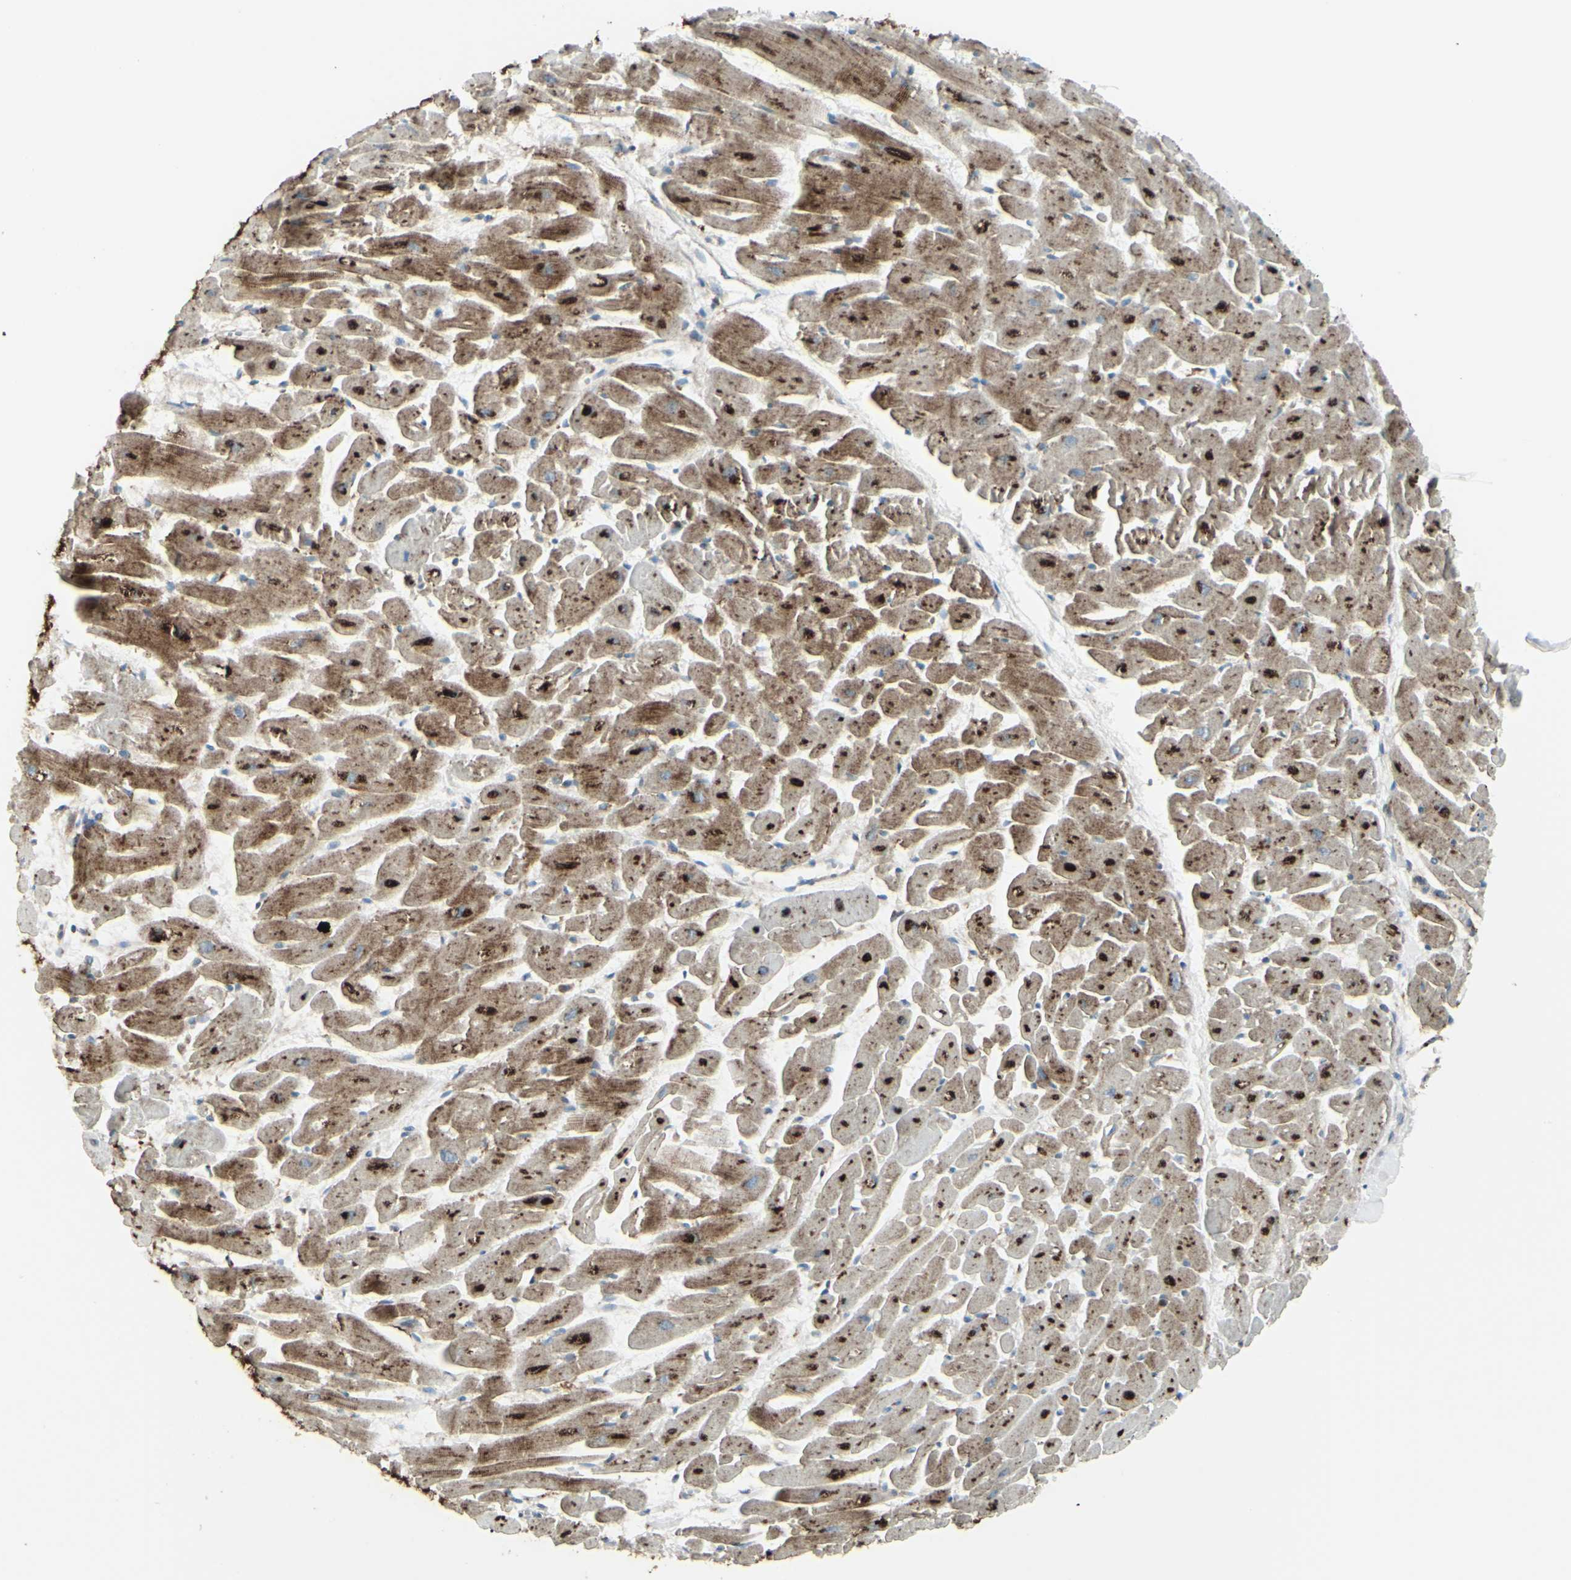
{"staining": {"intensity": "strong", "quantity": ">75%", "location": "cytoplasmic/membranous"}, "tissue": "heart muscle", "cell_type": "Cardiomyocytes", "image_type": "normal", "snomed": [{"axis": "morphology", "description": "Normal tissue, NOS"}, {"axis": "topography", "description": "Heart"}], "caption": "A high amount of strong cytoplasmic/membranous expression is identified in about >75% of cardiomyocytes in normal heart muscle. (Stains: DAB (3,3'-diaminobenzidine) in brown, nuclei in blue, Microscopy: brightfield microscopy at high magnification).", "gene": "NAPA", "patient": {"sex": "female", "age": 19}}